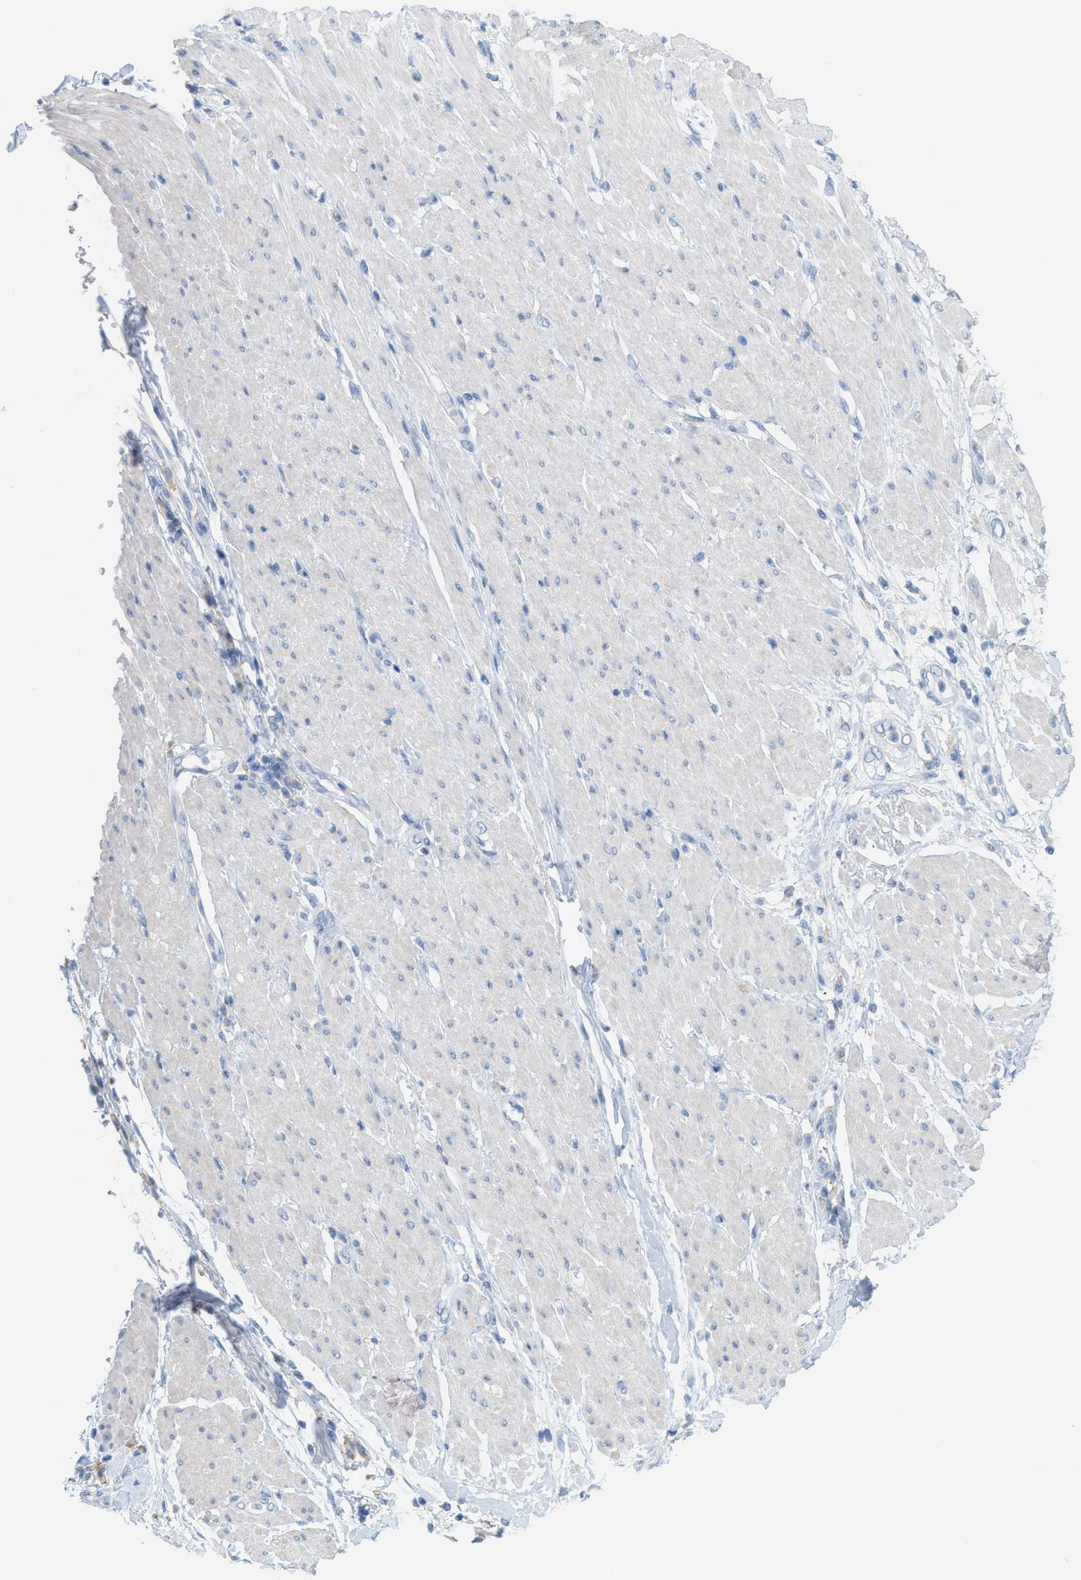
{"staining": {"intensity": "negative", "quantity": "none", "location": "none"}, "tissue": "adipose tissue", "cell_type": "Adipocytes", "image_type": "normal", "snomed": [{"axis": "morphology", "description": "Normal tissue, NOS"}, {"axis": "morphology", "description": "Adenocarcinoma, NOS"}, {"axis": "topography", "description": "Duodenum"}, {"axis": "topography", "description": "Peripheral nerve tissue"}], "caption": "Immunohistochemical staining of benign adipose tissue shows no significant expression in adipocytes.", "gene": "SLC3A2", "patient": {"sex": "female", "age": 60}}